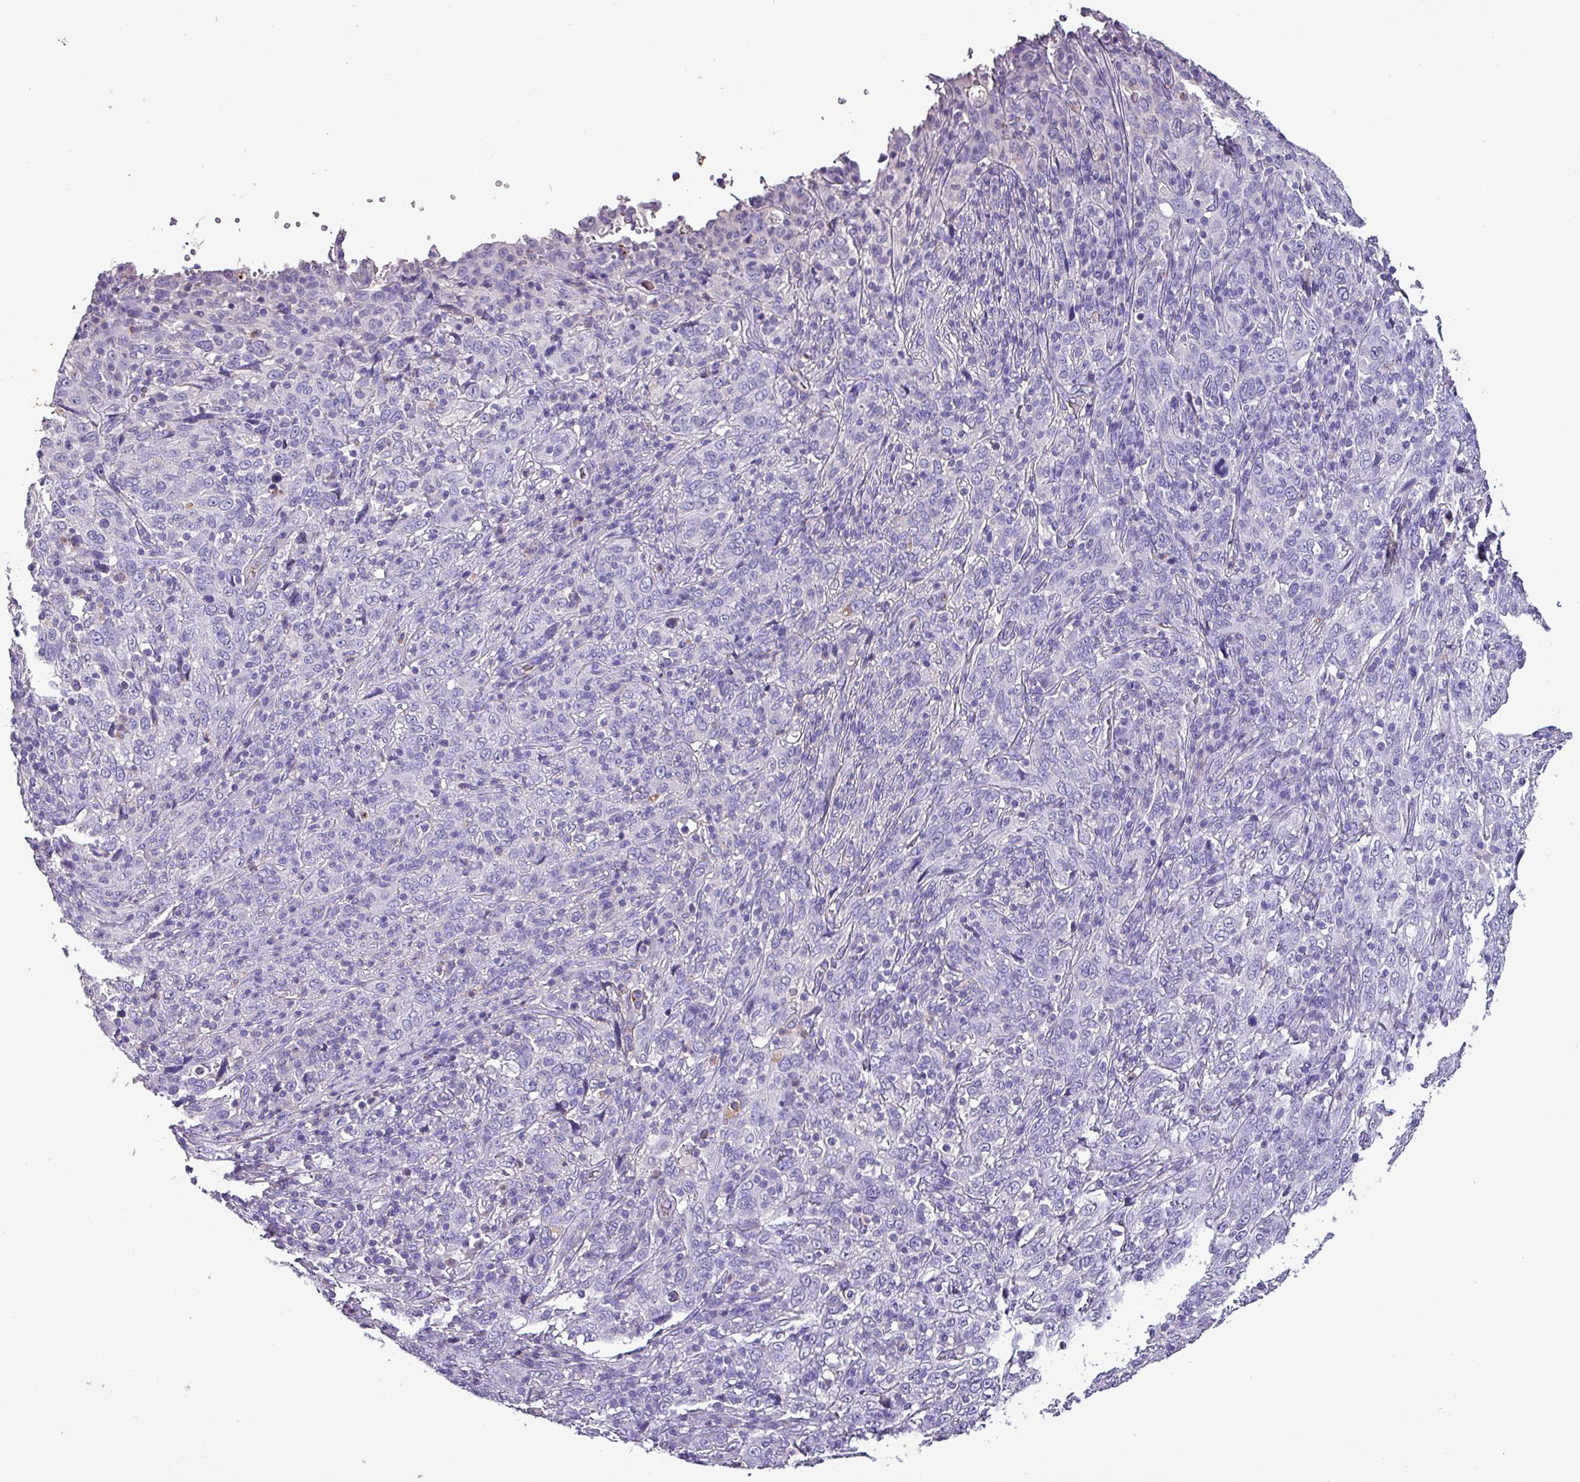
{"staining": {"intensity": "negative", "quantity": "none", "location": "none"}, "tissue": "cervical cancer", "cell_type": "Tumor cells", "image_type": "cancer", "snomed": [{"axis": "morphology", "description": "Squamous cell carcinoma, NOS"}, {"axis": "topography", "description": "Cervix"}], "caption": "A histopathology image of human cervical cancer is negative for staining in tumor cells.", "gene": "HP", "patient": {"sex": "female", "age": 46}}